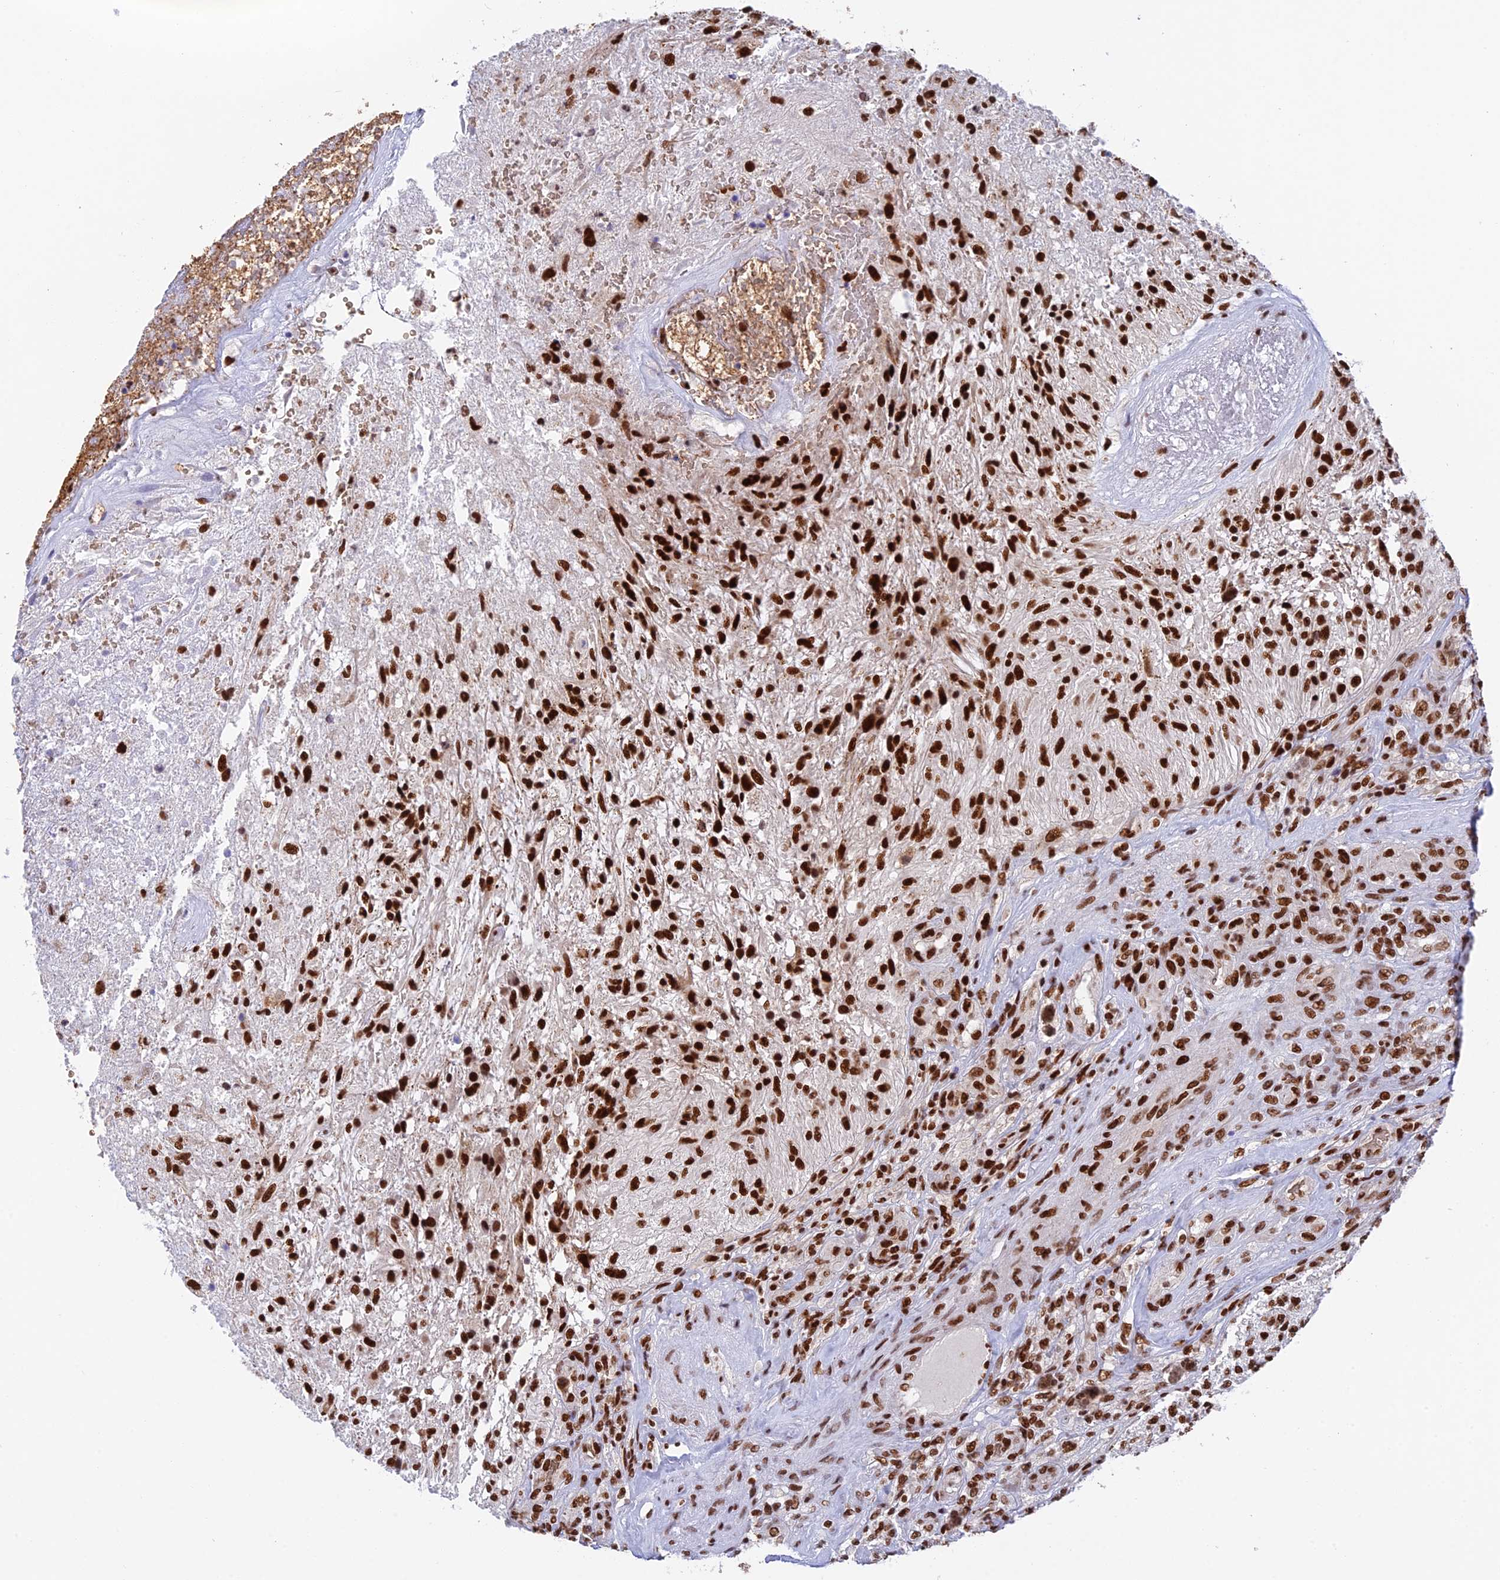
{"staining": {"intensity": "strong", "quantity": ">75%", "location": "nuclear"}, "tissue": "glioma", "cell_type": "Tumor cells", "image_type": "cancer", "snomed": [{"axis": "morphology", "description": "Glioma, malignant, High grade"}, {"axis": "topography", "description": "Brain"}], "caption": "Malignant glioma (high-grade) was stained to show a protein in brown. There is high levels of strong nuclear positivity in approximately >75% of tumor cells.", "gene": "EEF1AKMT3", "patient": {"sex": "male", "age": 56}}